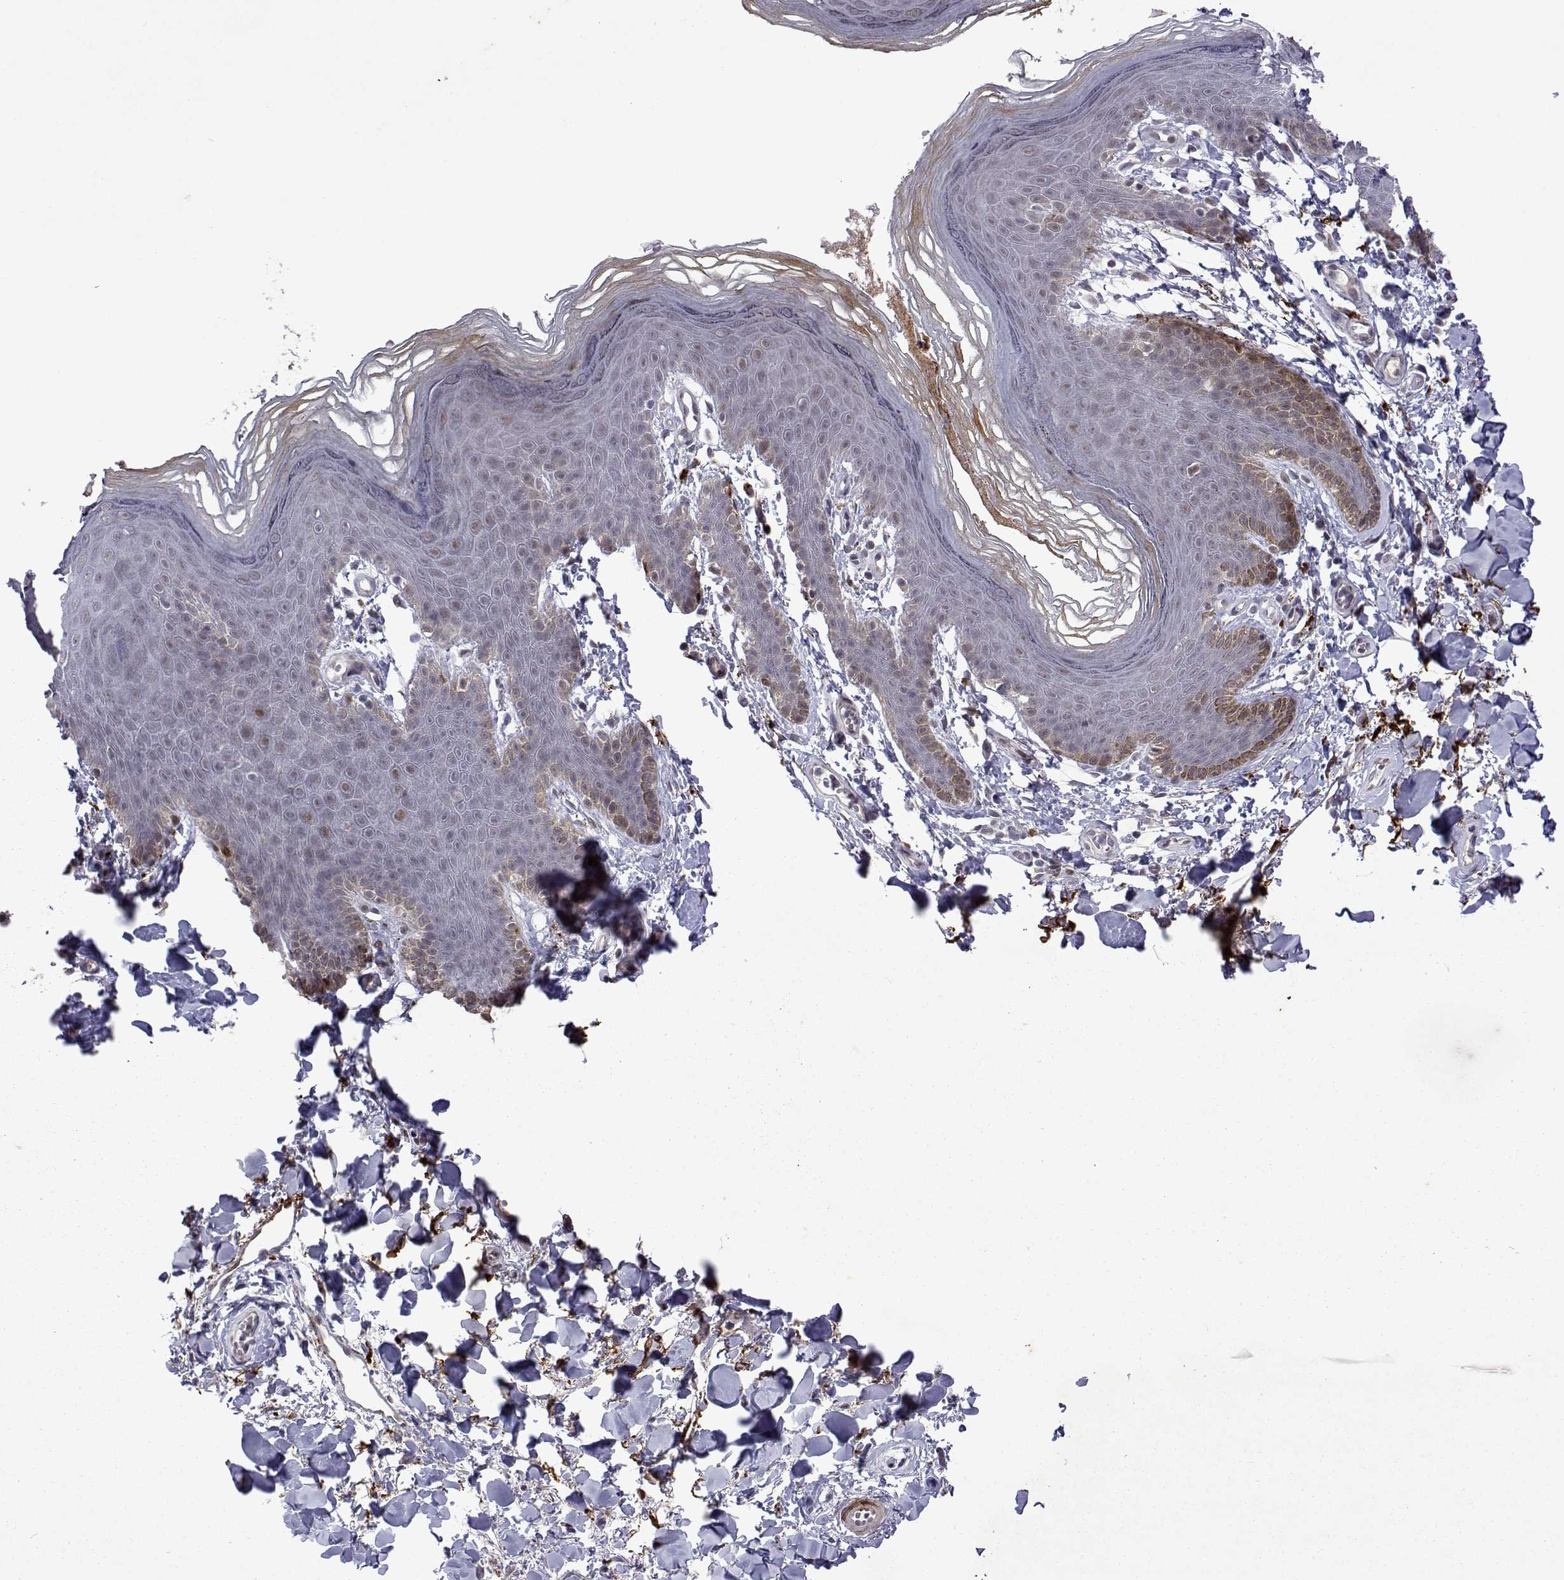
{"staining": {"intensity": "moderate", "quantity": "<25%", "location": "cytoplasmic/membranous,nuclear"}, "tissue": "skin", "cell_type": "Epidermal cells", "image_type": "normal", "snomed": [{"axis": "morphology", "description": "Normal tissue, NOS"}, {"axis": "topography", "description": "Anal"}], "caption": "Skin was stained to show a protein in brown. There is low levels of moderate cytoplasmic/membranous,nuclear staining in approximately <25% of epidermal cells. Nuclei are stained in blue.", "gene": "EFCAB3", "patient": {"sex": "male", "age": 53}}